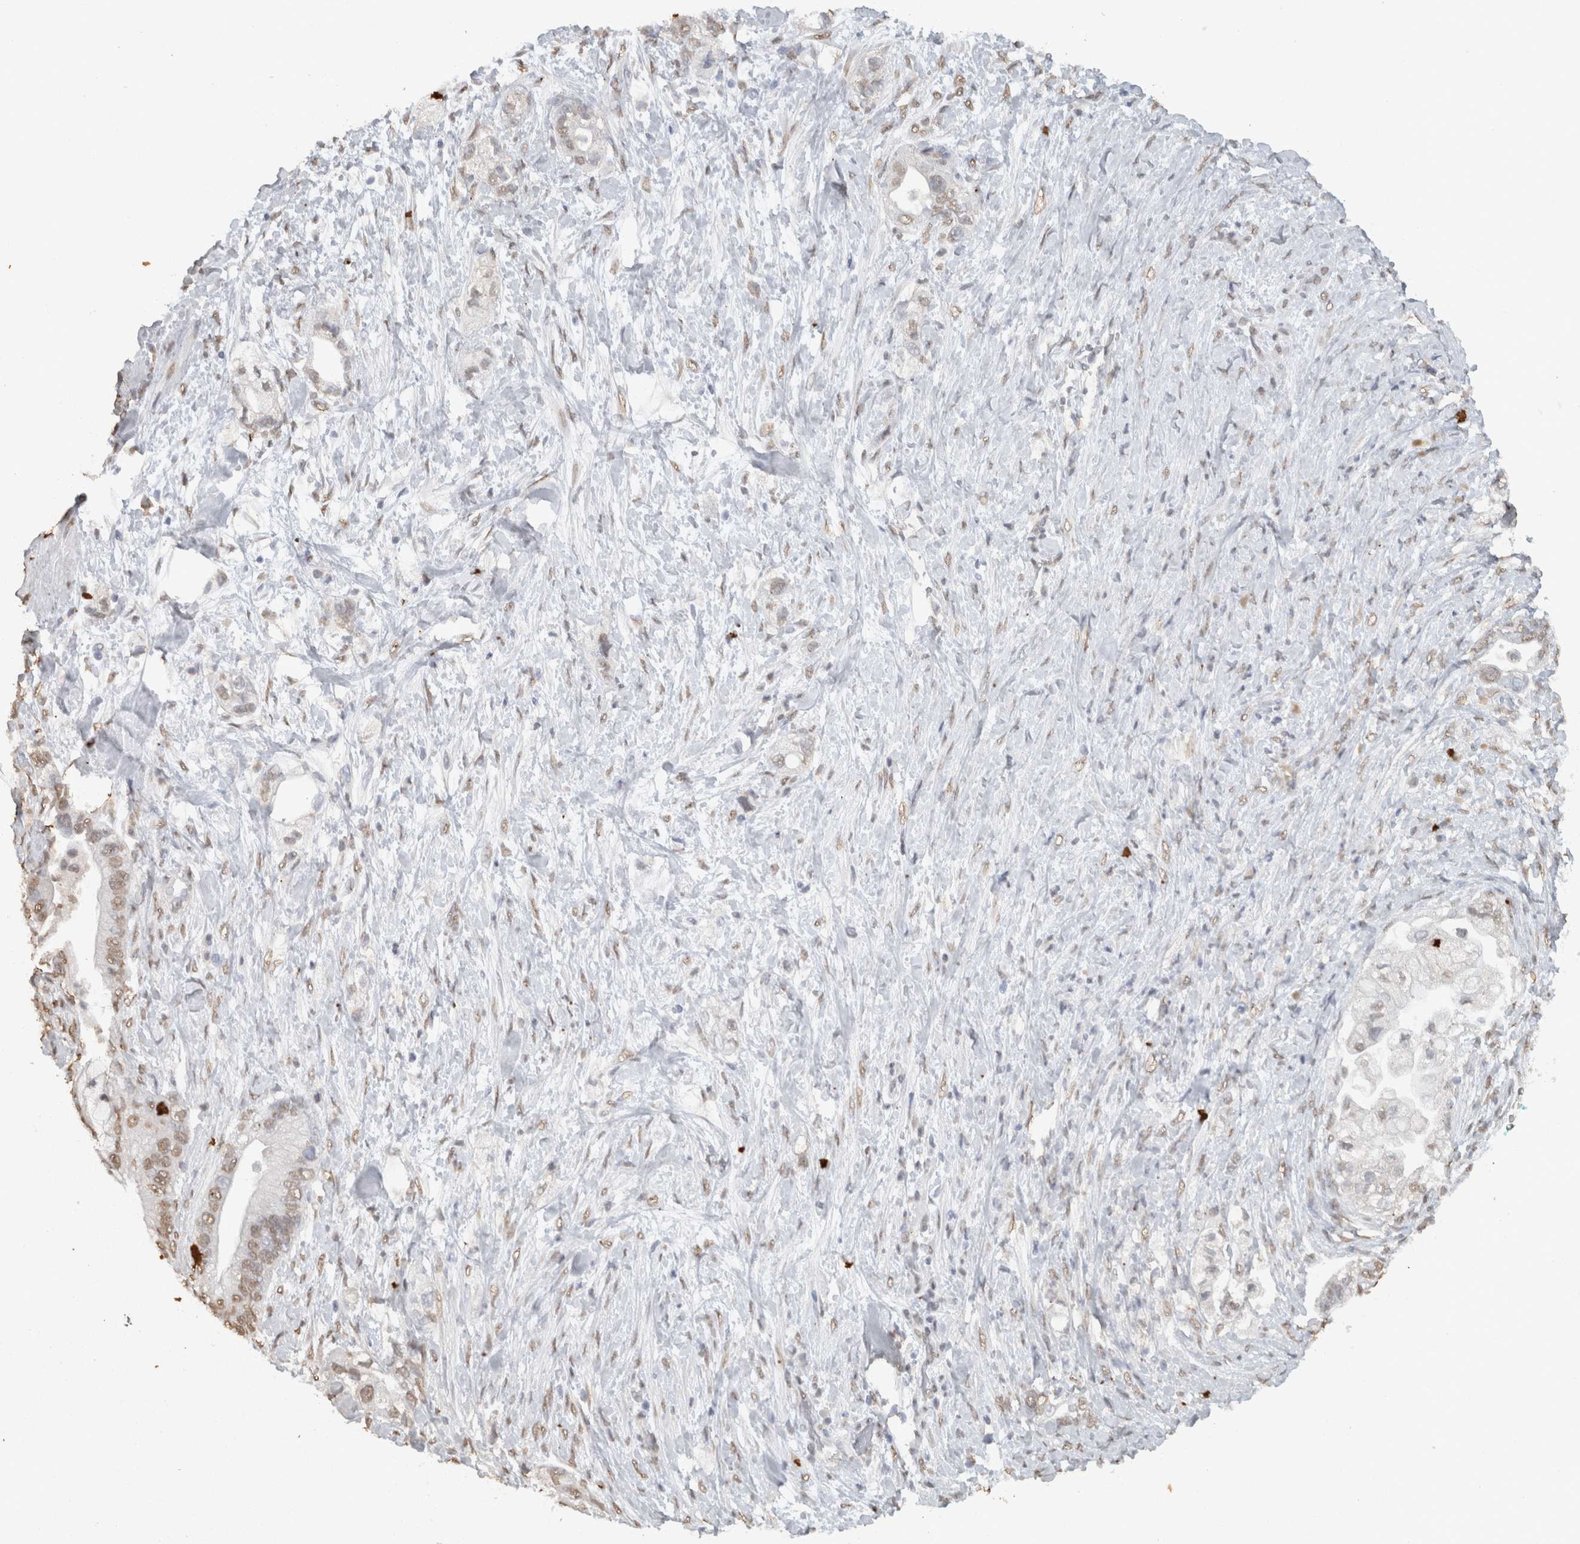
{"staining": {"intensity": "weak", "quantity": ">75%", "location": "nuclear"}, "tissue": "pancreatic cancer", "cell_type": "Tumor cells", "image_type": "cancer", "snomed": [{"axis": "morphology", "description": "Adenocarcinoma, NOS"}, {"axis": "topography", "description": "Pancreas"}], "caption": "This photomicrograph shows pancreatic cancer stained with immunohistochemistry to label a protein in brown. The nuclear of tumor cells show weak positivity for the protein. Nuclei are counter-stained blue.", "gene": "HAND2", "patient": {"sex": "male", "age": 53}}